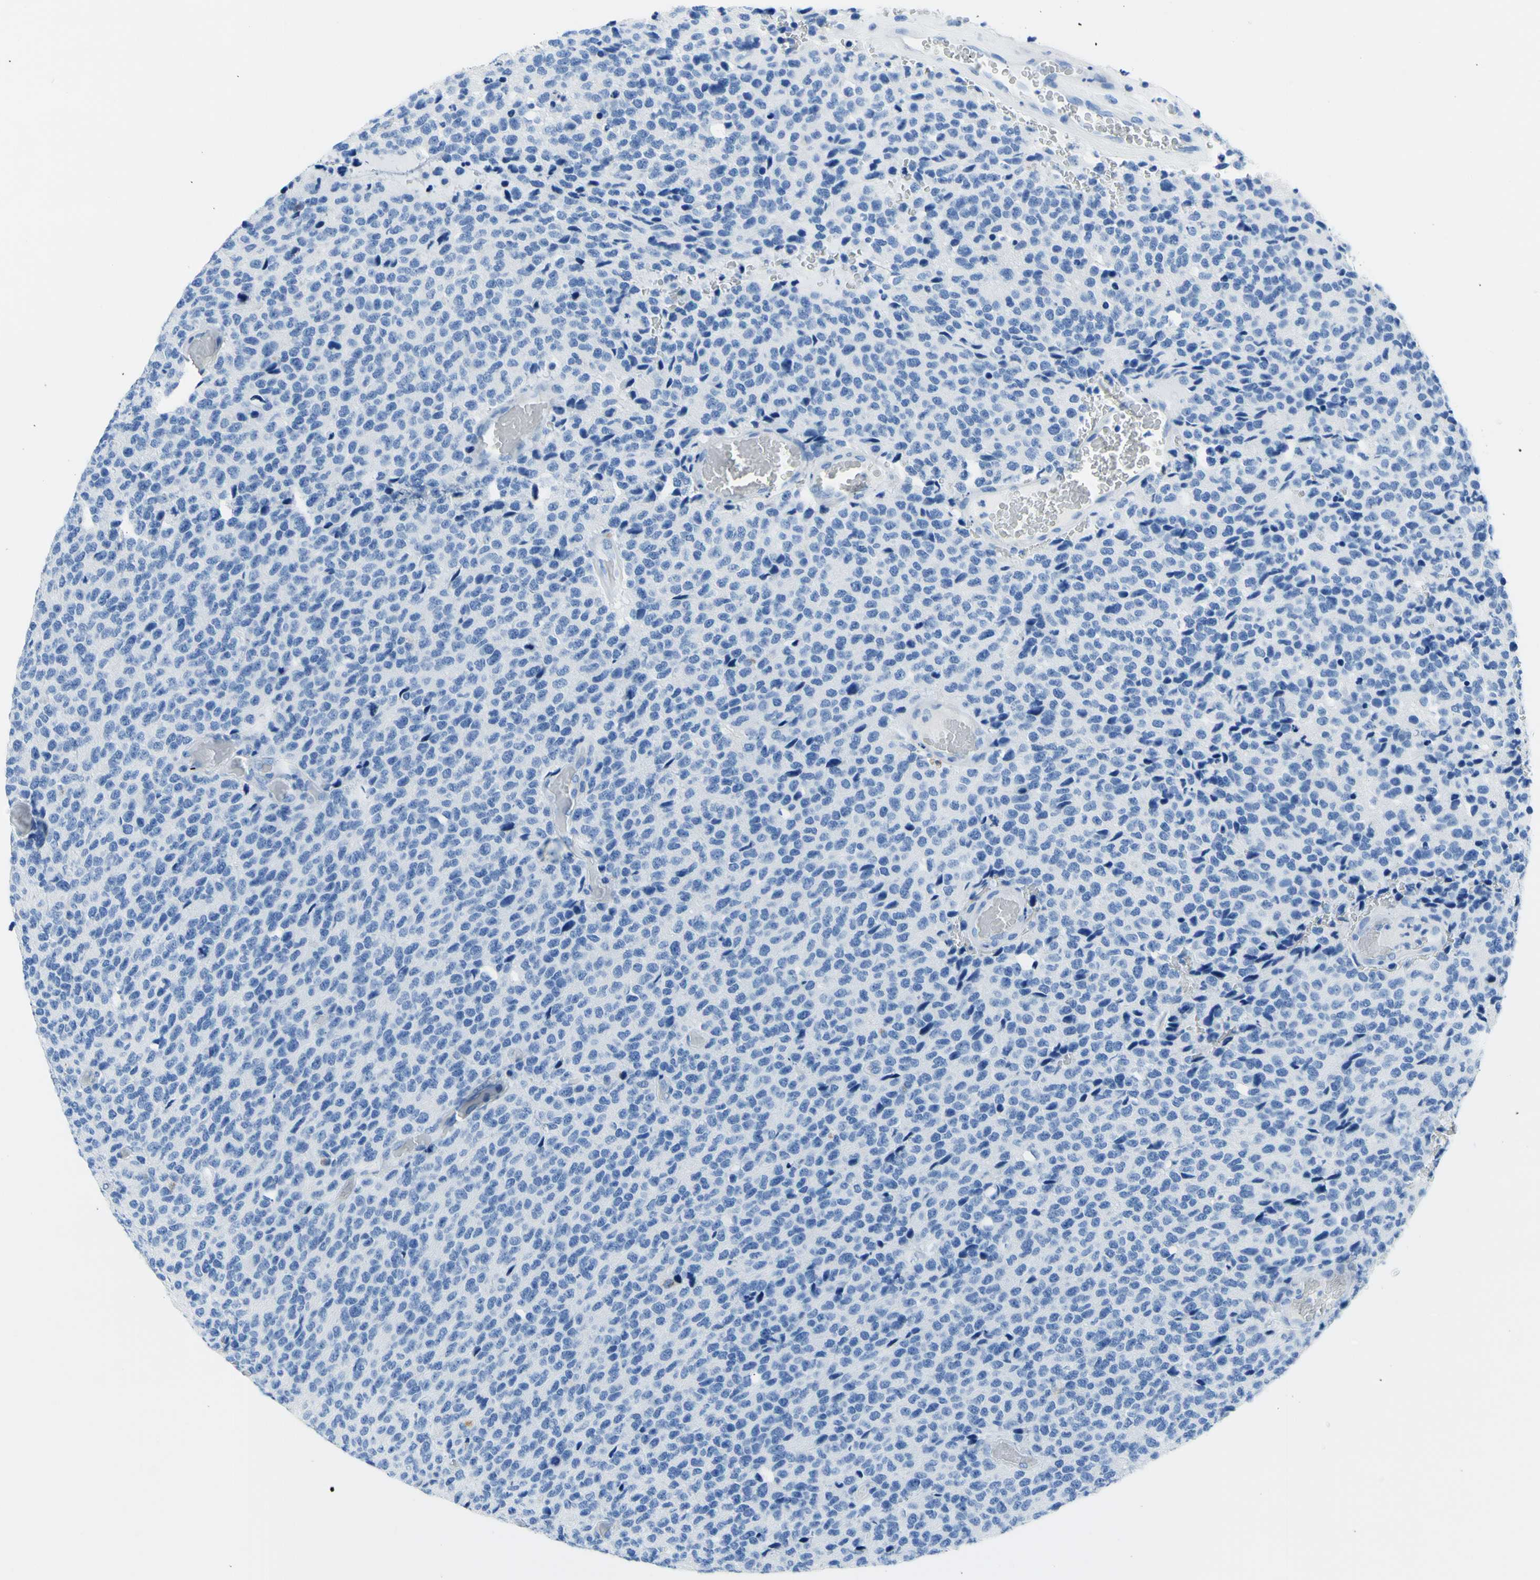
{"staining": {"intensity": "negative", "quantity": "none", "location": "none"}, "tissue": "glioma", "cell_type": "Tumor cells", "image_type": "cancer", "snomed": [{"axis": "morphology", "description": "Glioma, malignant, High grade"}, {"axis": "topography", "description": "pancreas cauda"}], "caption": "Immunohistochemistry photomicrograph of neoplastic tissue: malignant high-grade glioma stained with DAB (3,3'-diaminobenzidine) exhibits no significant protein staining in tumor cells. The staining is performed using DAB brown chromogen with nuclei counter-stained in using hematoxylin.", "gene": "MYH2", "patient": {"sex": "male", "age": 60}}